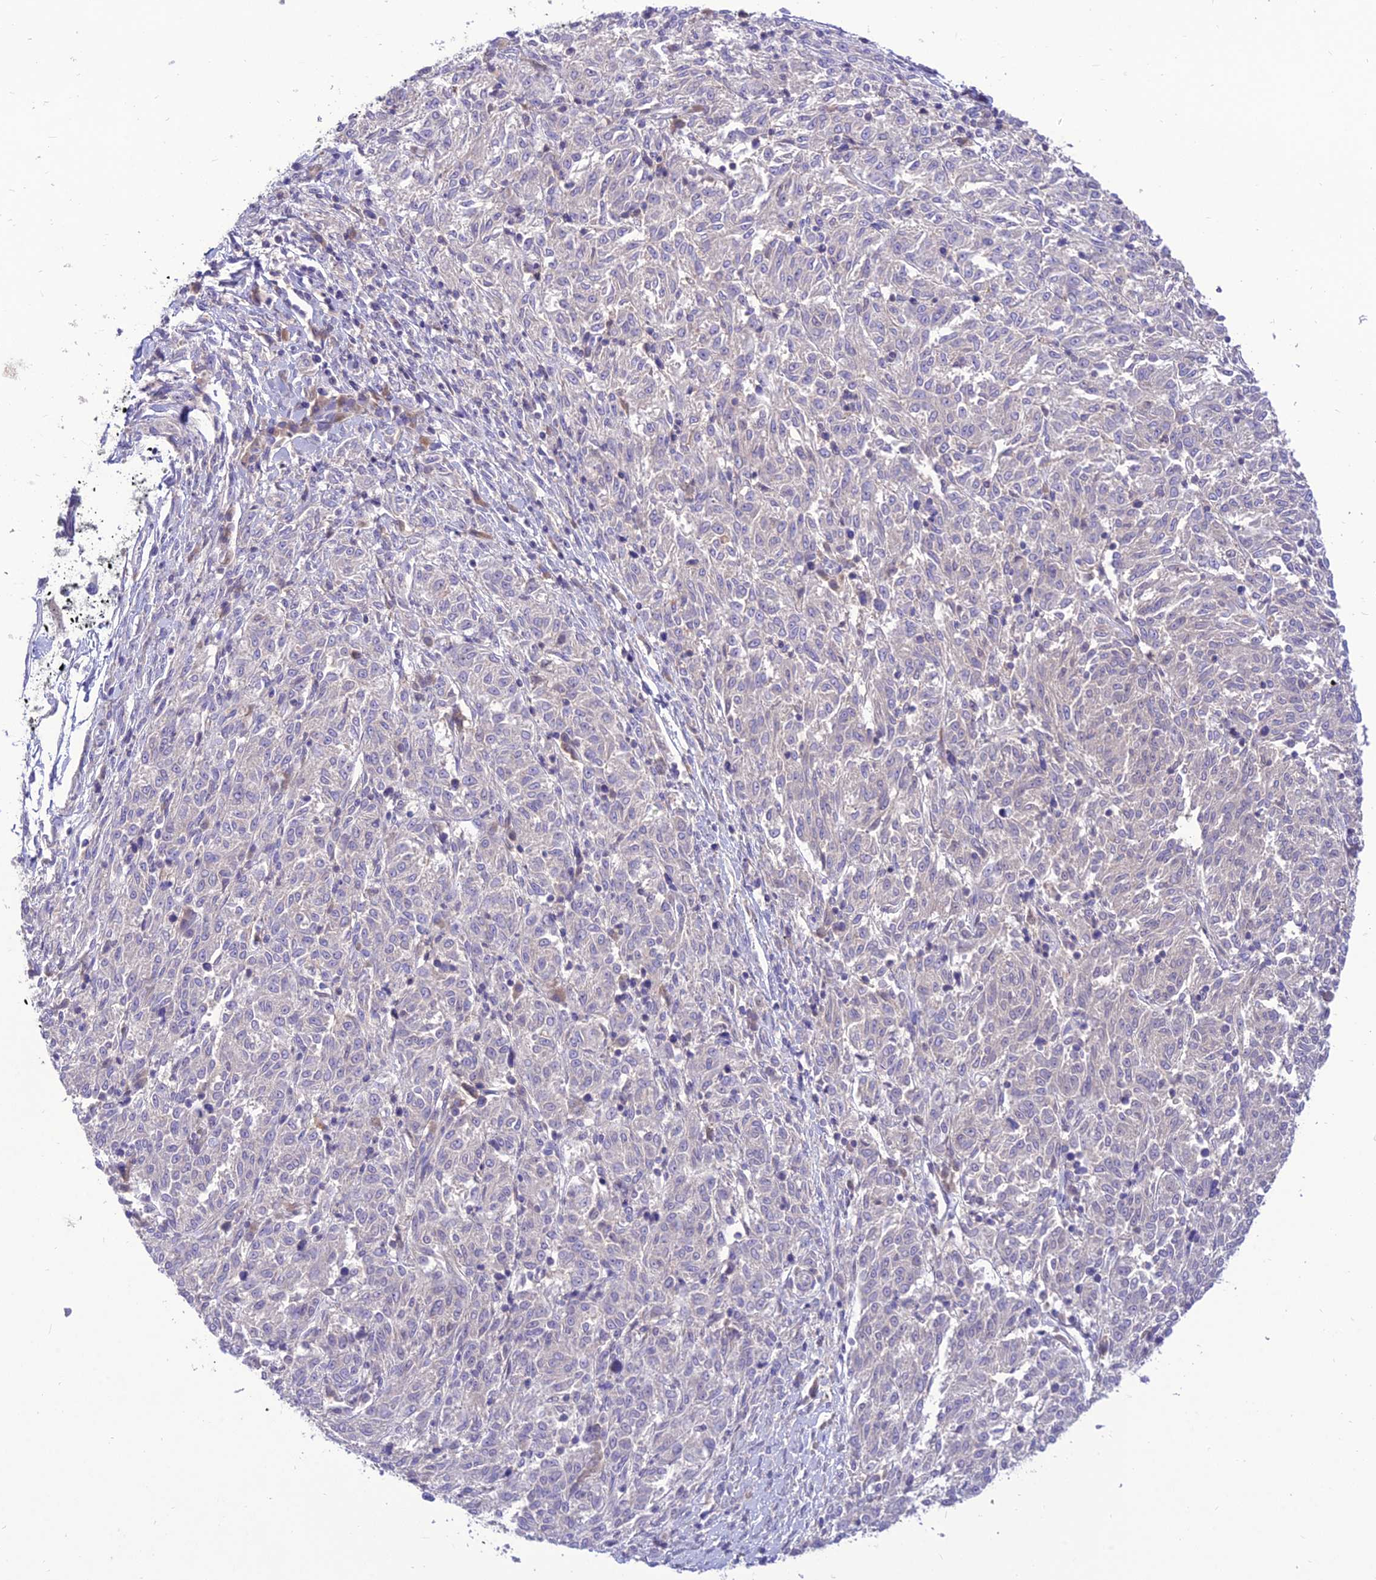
{"staining": {"intensity": "negative", "quantity": "none", "location": "none"}, "tissue": "melanoma", "cell_type": "Tumor cells", "image_type": "cancer", "snomed": [{"axis": "morphology", "description": "Malignant melanoma, NOS"}, {"axis": "topography", "description": "Skin"}], "caption": "This is a image of IHC staining of malignant melanoma, which shows no expression in tumor cells. (DAB immunohistochemistry visualized using brightfield microscopy, high magnification).", "gene": "TEKT3", "patient": {"sex": "female", "age": 72}}